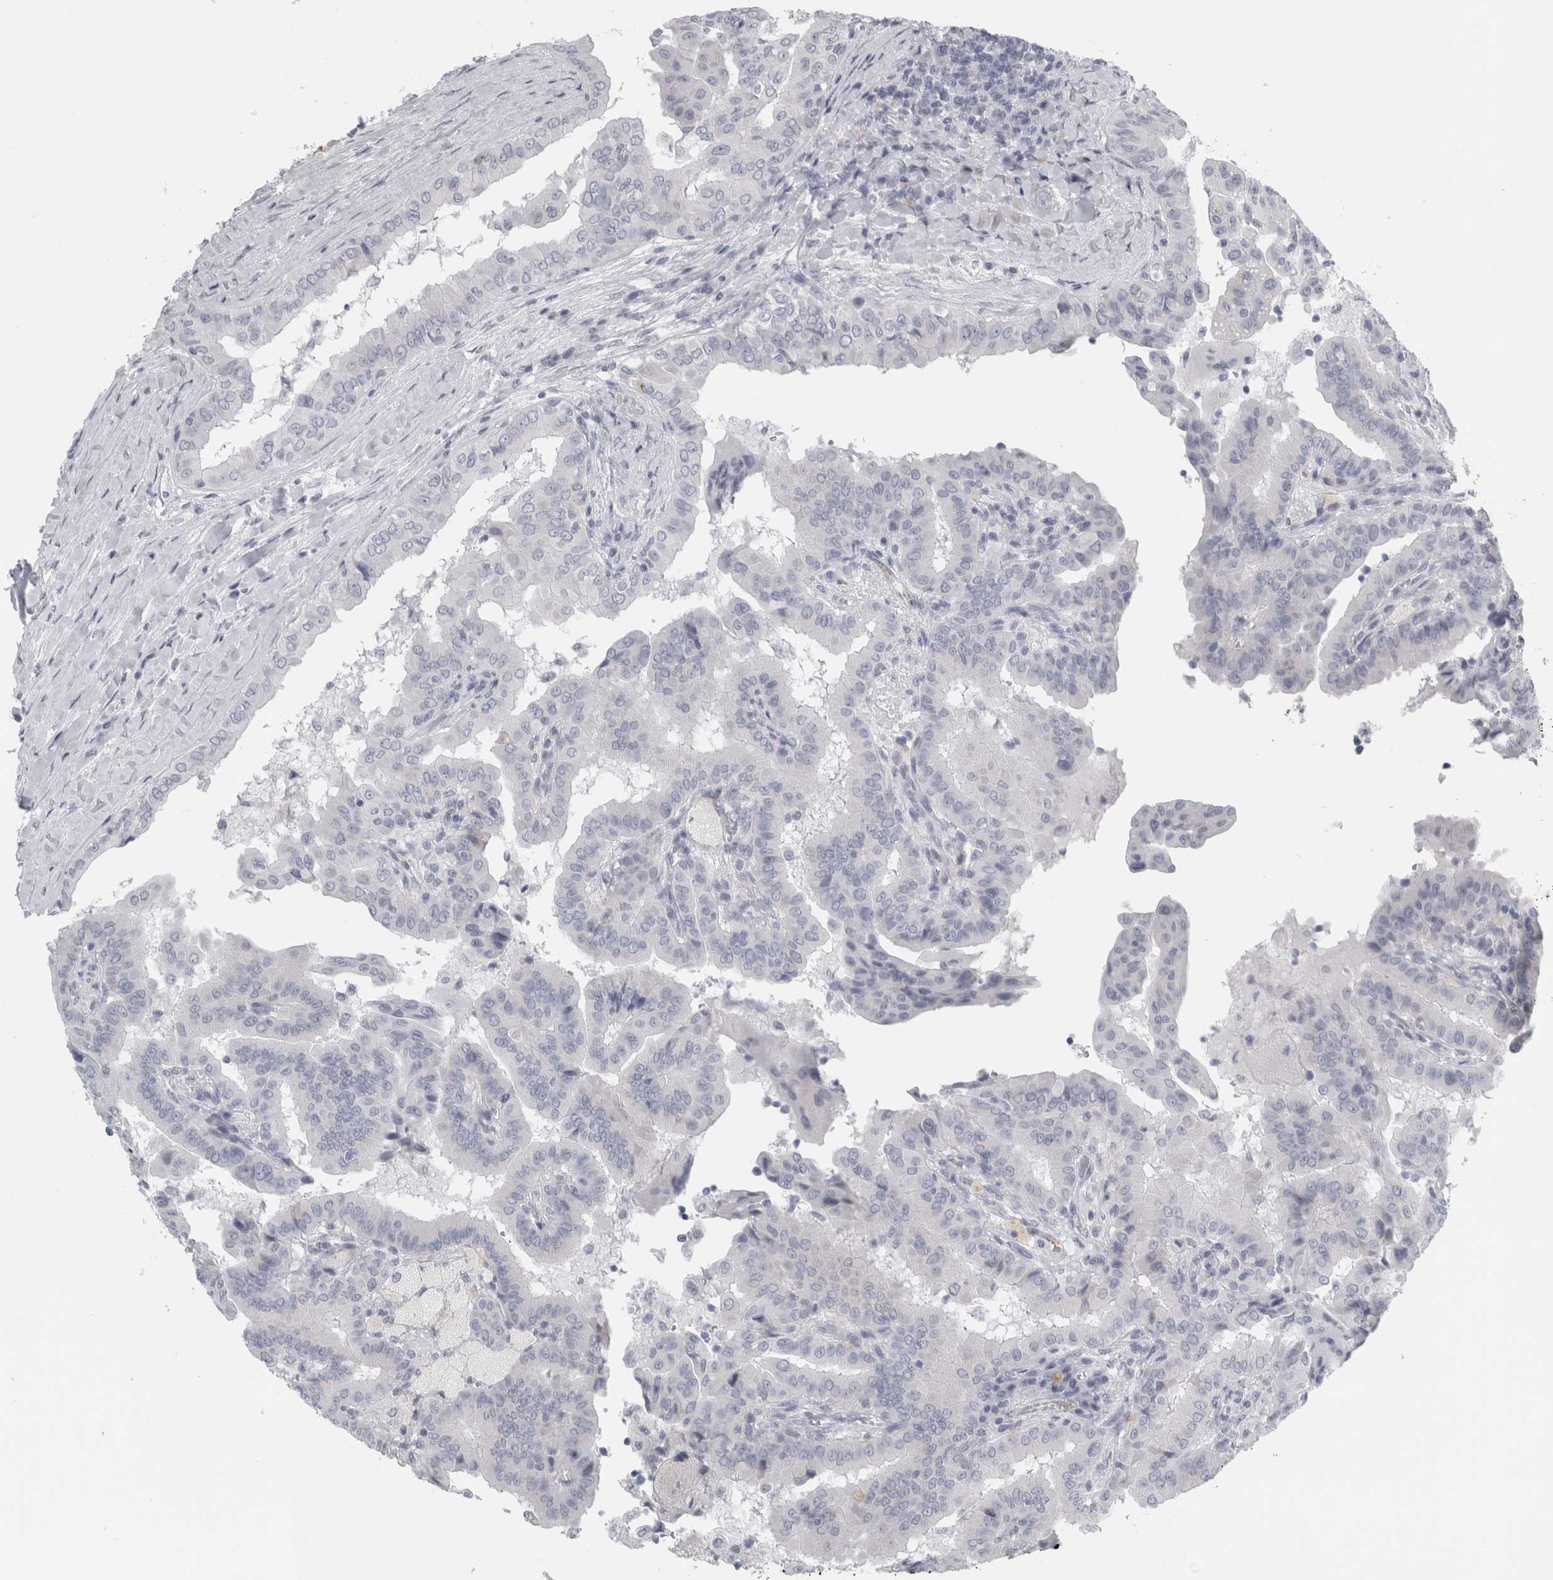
{"staining": {"intensity": "negative", "quantity": "none", "location": "none"}, "tissue": "thyroid cancer", "cell_type": "Tumor cells", "image_type": "cancer", "snomed": [{"axis": "morphology", "description": "Papillary adenocarcinoma, NOS"}, {"axis": "topography", "description": "Thyroid gland"}], "caption": "IHC of human thyroid papillary adenocarcinoma exhibits no expression in tumor cells.", "gene": "CPE", "patient": {"sex": "male", "age": 33}}